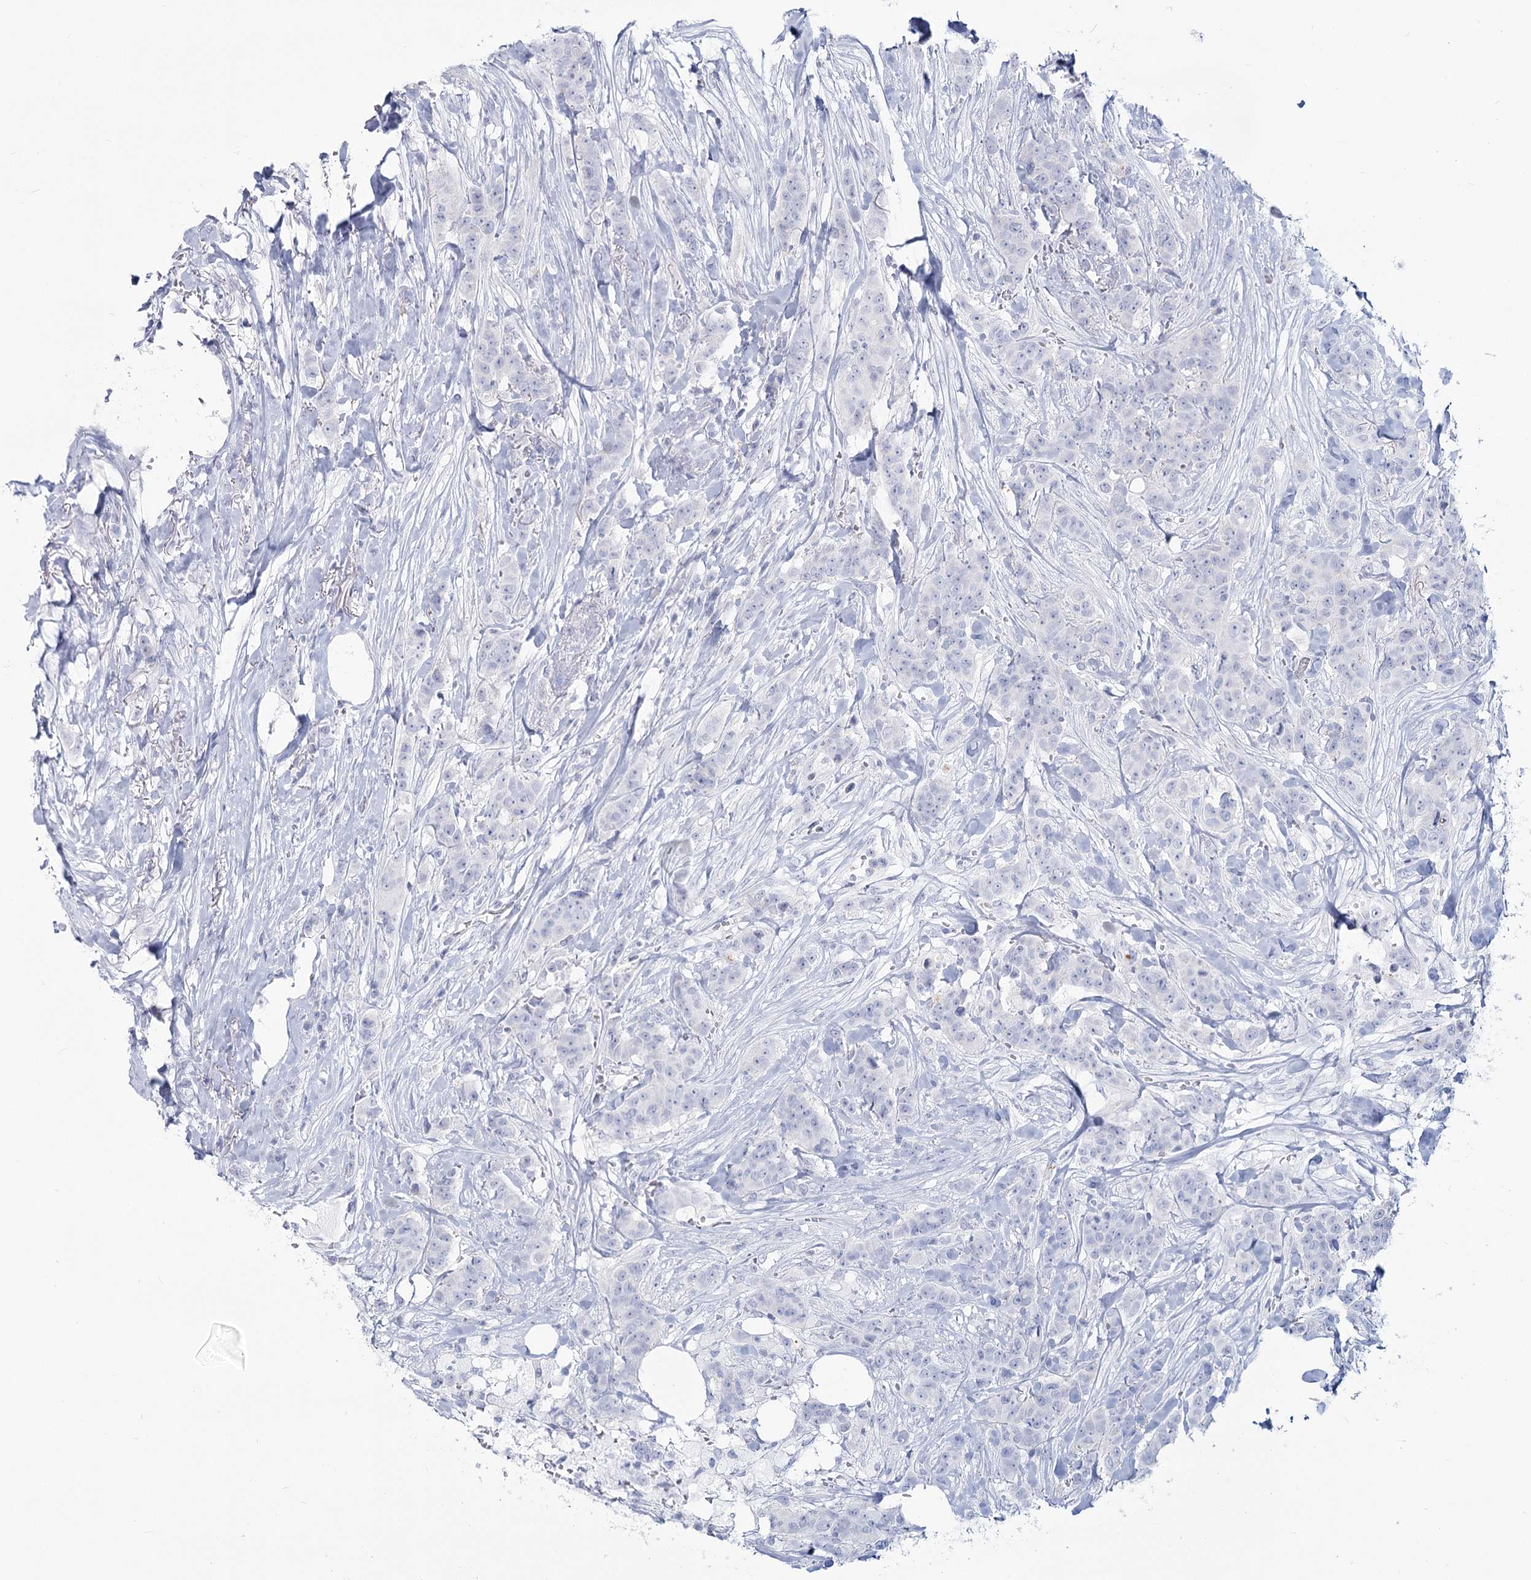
{"staining": {"intensity": "negative", "quantity": "none", "location": "none"}, "tissue": "breast cancer", "cell_type": "Tumor cells", "image_type": "cancer", "snomed": [{"axis": "morphology", "description": "Duct carcinoma"}, {"axis": "topography", "description": "Breast"}], "caption": "A high-resolution micrograph shows IHC staining of invasive ductal carcinoma (breast), which shows no significant staining in tumor cells.", "gene": "SLC6A19", "patient": {"sex": "female", "age": 40}}